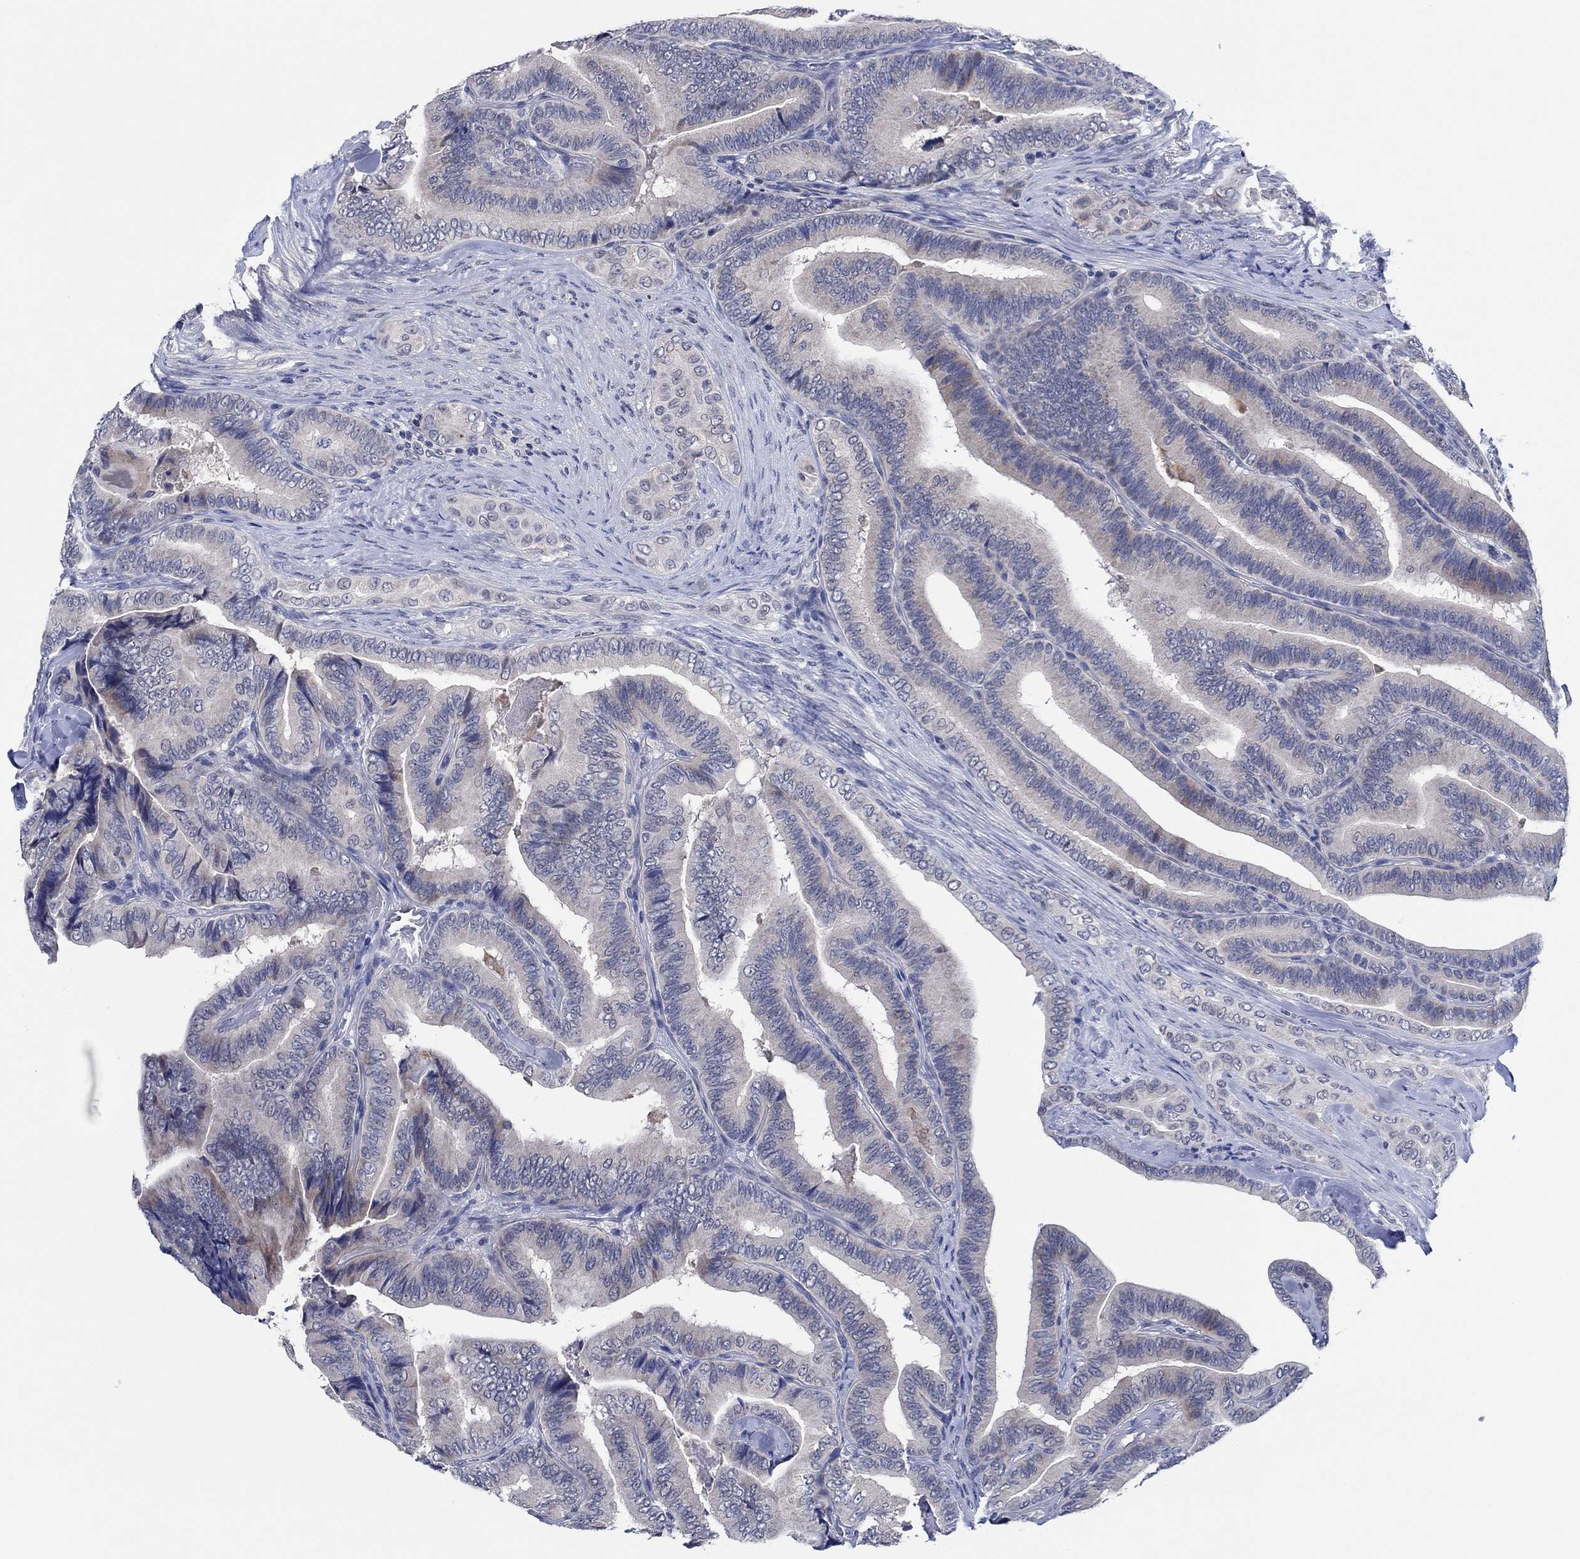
{"staining": {"intensity": "negative", "quantity": "none", "location": "none"}, "tissue": "thyroid cancer", "cell_type": "Tumor cells", "image_type": "cancer", "snomed": [{"axis": "morphology", "description": "Papillary adenocarcinoma, NOS"}, {"axis": "topography", "description": "Thyroid gland"}], "caption": "Image shows no protein positivity in tumor cells of thyroid papillary adenocarcinoma tissue. The staining was performed using DAB to visualize the protein expression in brown, while the nuclei were stained in blue with hematoxylin (Magnification: 20x).", "gene": "PRRT3", "patient": {"sex": "male", "age": 61}}